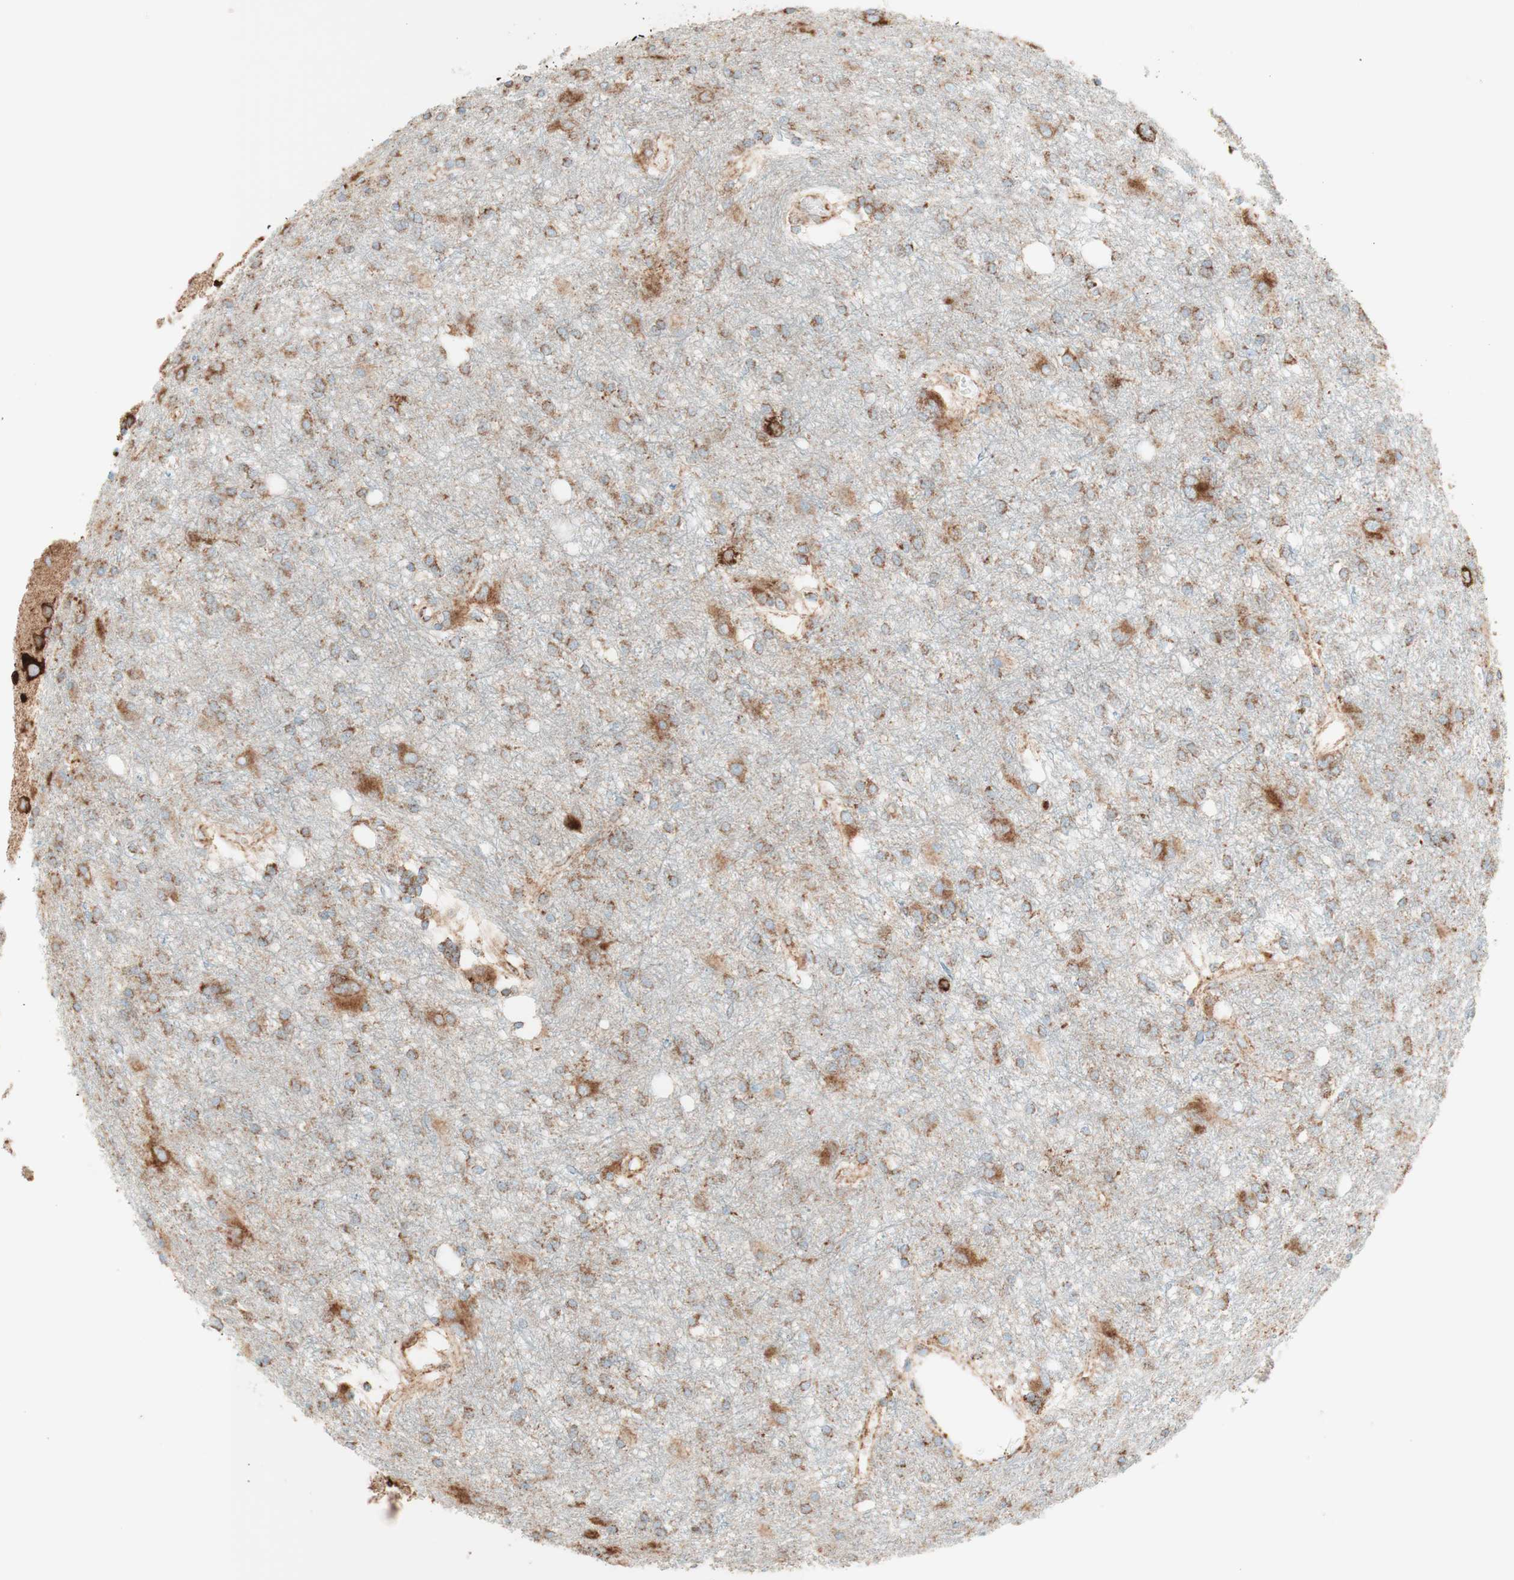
{"staining": {"intensity": "moderate", "quantity": "25%-75%", "location": "cytoplasmic/membranous"}, "tissue": "glioma", "cell_type": "Tumor cells", "image_type": "cancer", "snomed": [{"axis": "morphology", "description": "Glioma, malignant, High grade"}, {"axis": "topography", "description": "Brain"}], "caption": "Protein analysis of glioma tissue shows moderate cytoplasmic/membranous positivity in approximately 25%-75% of tumor cells.", "gene": "TOMM20", "patient": {"sex": "female", "age": 59}}